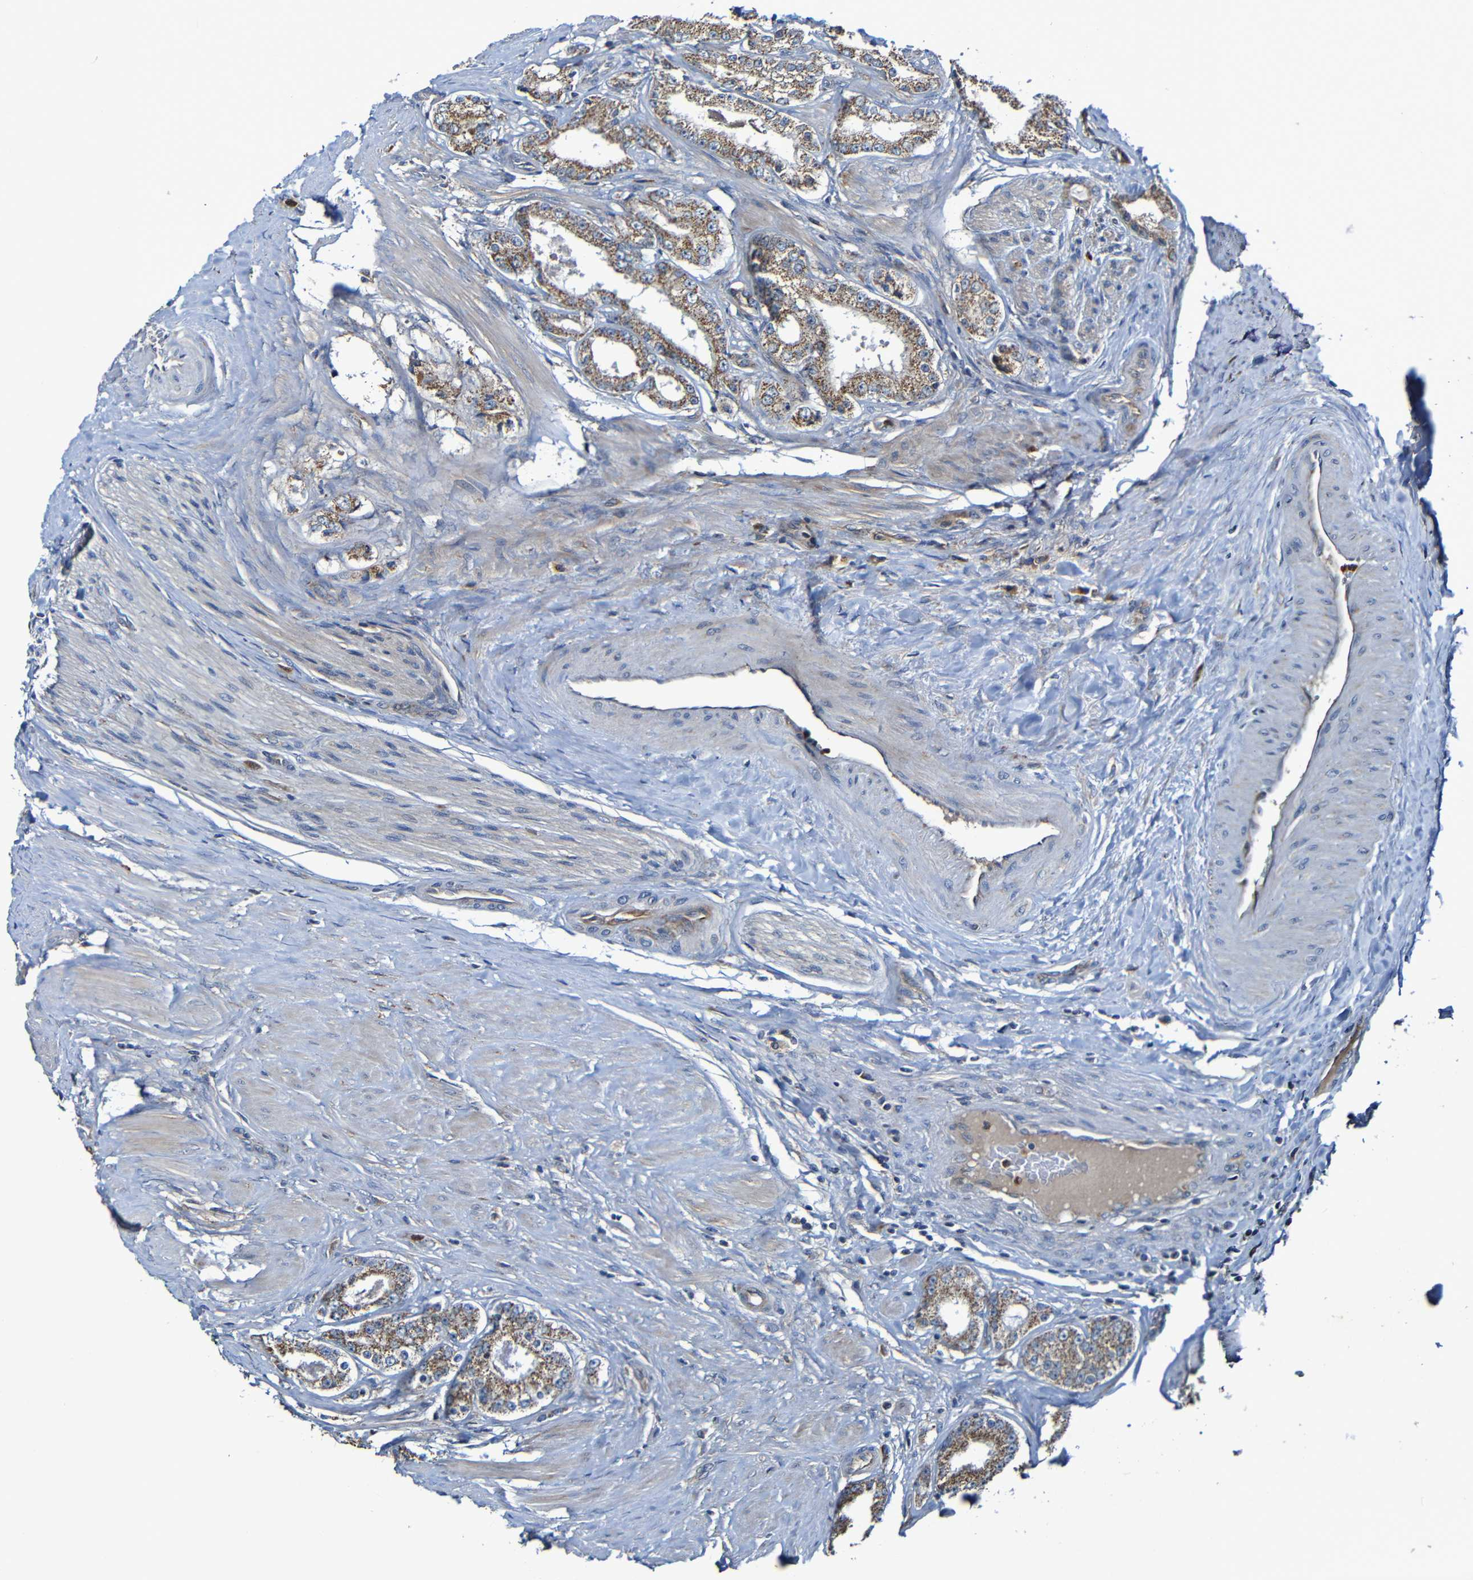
{"staining": {"intensity": "moderate", "quantity": "25%-75%", "location": "cytoplasmic/membranous"}, "tissue": "prostate cancer", "cell_type": "Tumor cells", "image_type": "cancer", "snomed": [{"axis": "morphology", "description": "Adenocarcinoma, Low grade"}, {"axis": "topography", "description": "Prostate"}], "caption": "There is medium levels of moderate cytoplasmic/membranous staining in tumor cells of prostate cancer (low-grade adenocarcinoma), as demonstrated by immunohistochemical staining (brown color).", "gene": "ADAM15", "patient": {"sex": "male", "age": 63}}